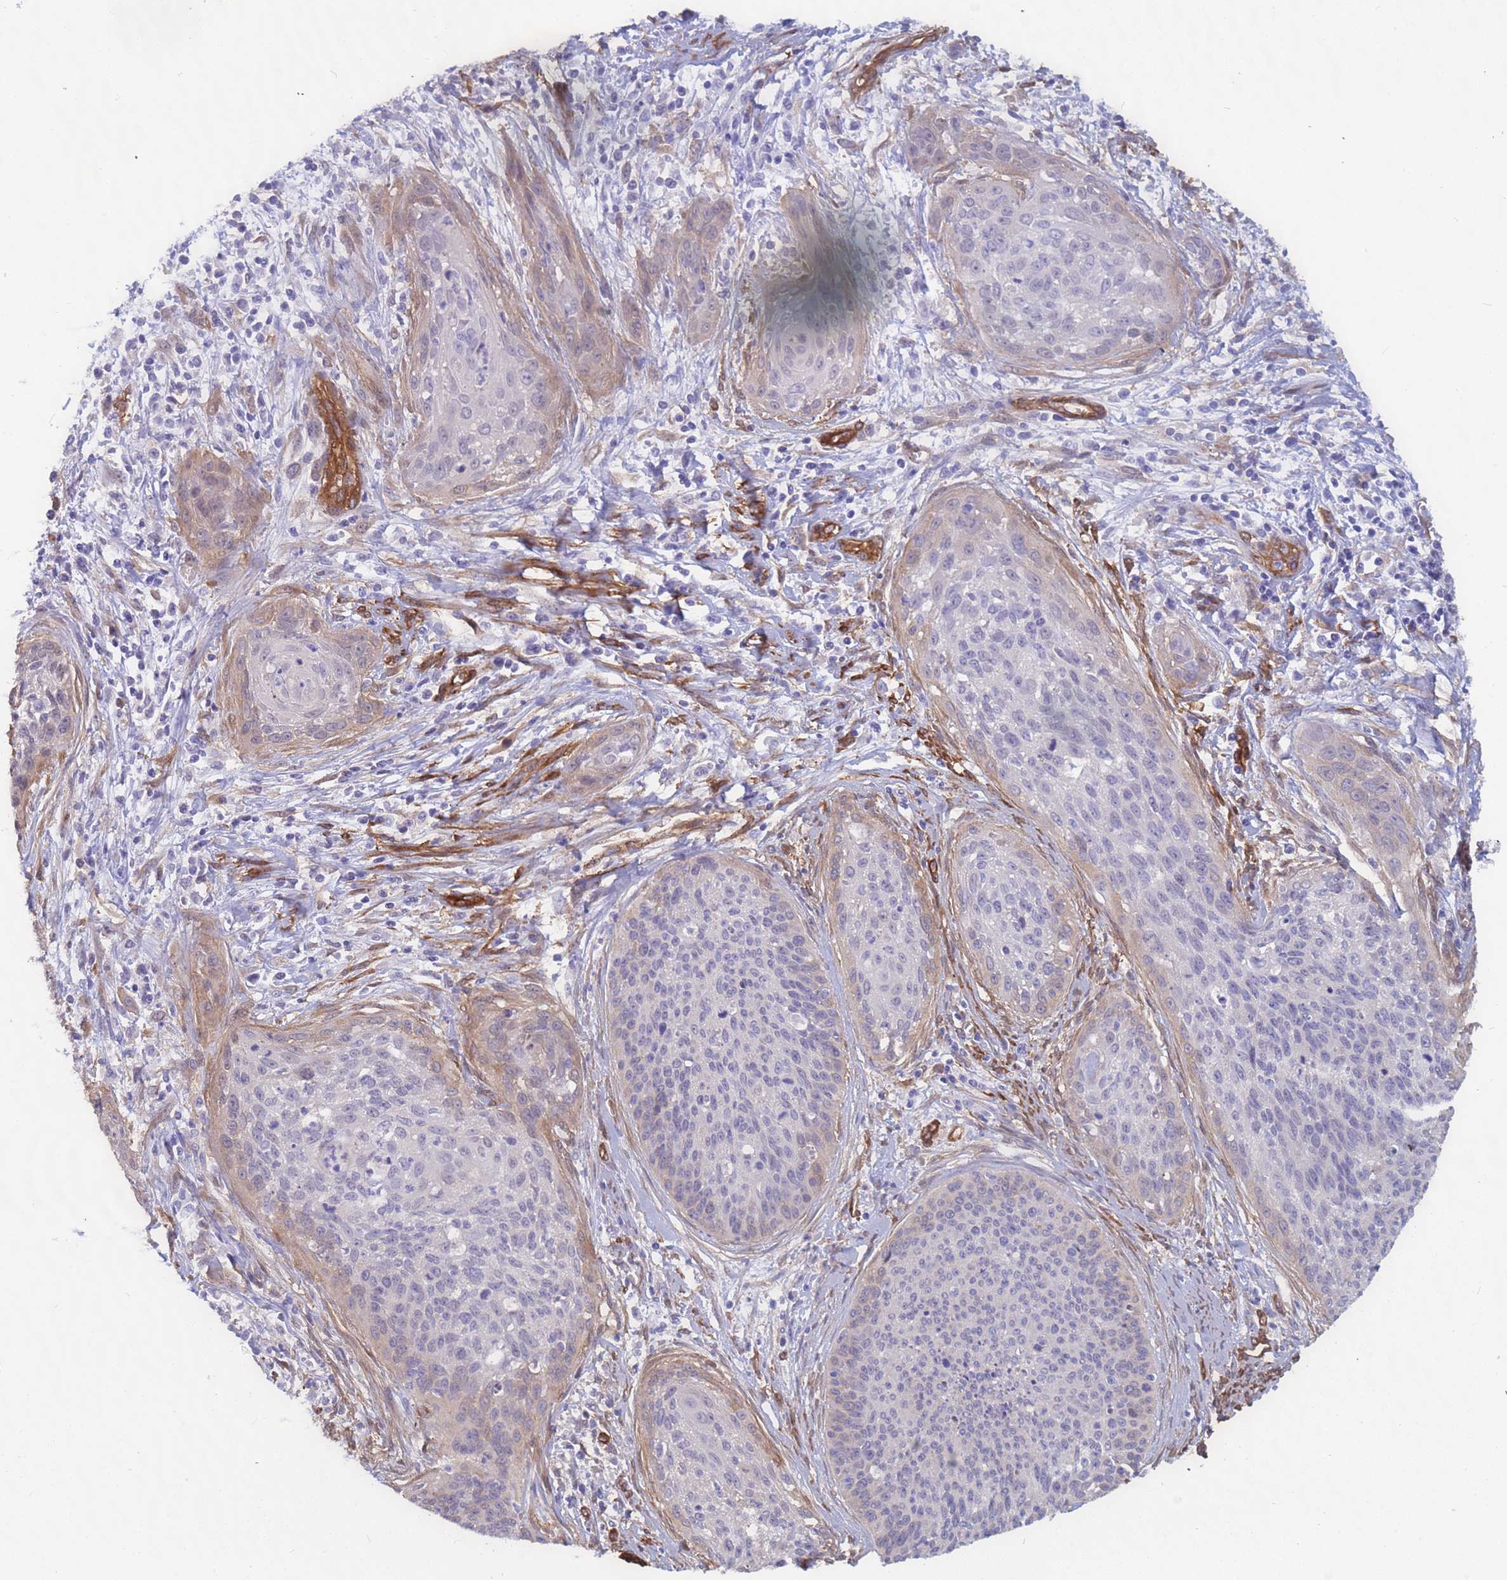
{"staining": {"intensity": "negative", "quantity": "none", "location": "none"}, "tissue": "cervical cancer", "cell_type": "Tumor cells", "image_type": "cancer", "snomed": [{"axis": "morphology", "description": "Squamous cell carcinoma, NOS"}, {"axis": "topography", "description": "Cervix"}], "caption": "There is no significant positivity in tumor cells of cervical cancer.", "gene": "EHD2", "patient": {"sex": "female", "age": 55}}